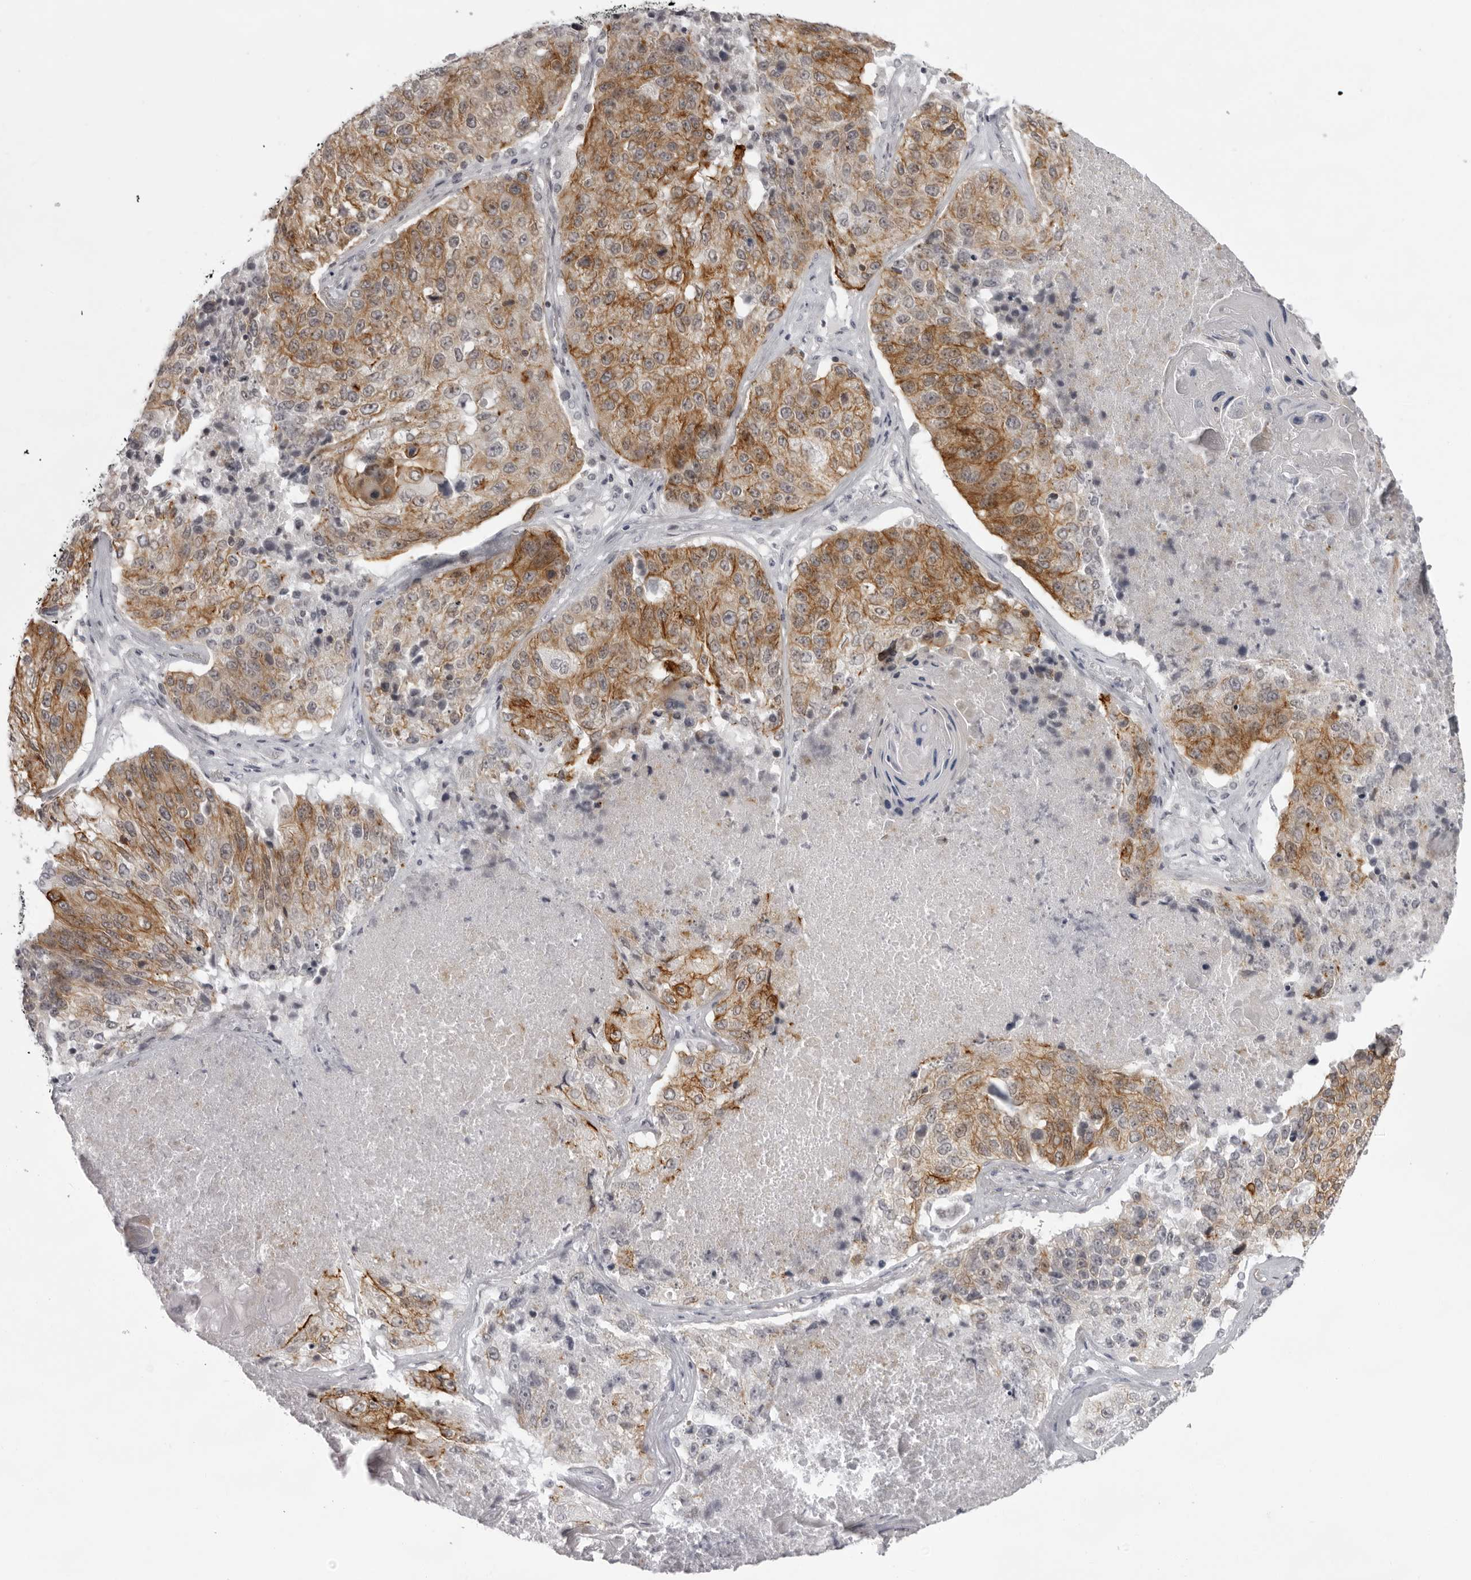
{"staining": {"intensity": "moderate", "quantity": ">75%", "location": "cytoplasmic/membranous"}, "tissue": "lung cancer", "cell_type": "Tumor cells", "image_type": "cancer", "snomed": [{"axis": "morphology", "description": "Squamous cell carcinoma, NOS"}, {"axis": "topography", "description": "Lung"}], "caption": "Immunohistochemical staining of human lung squamous cell carcinoma exhibits medium levels of moderate cytoplasmic/membranous protein expression in approximately >75% of tumor cells.", "gene": "NUDT18", "patient": {"sex": "male", "age": 61}}